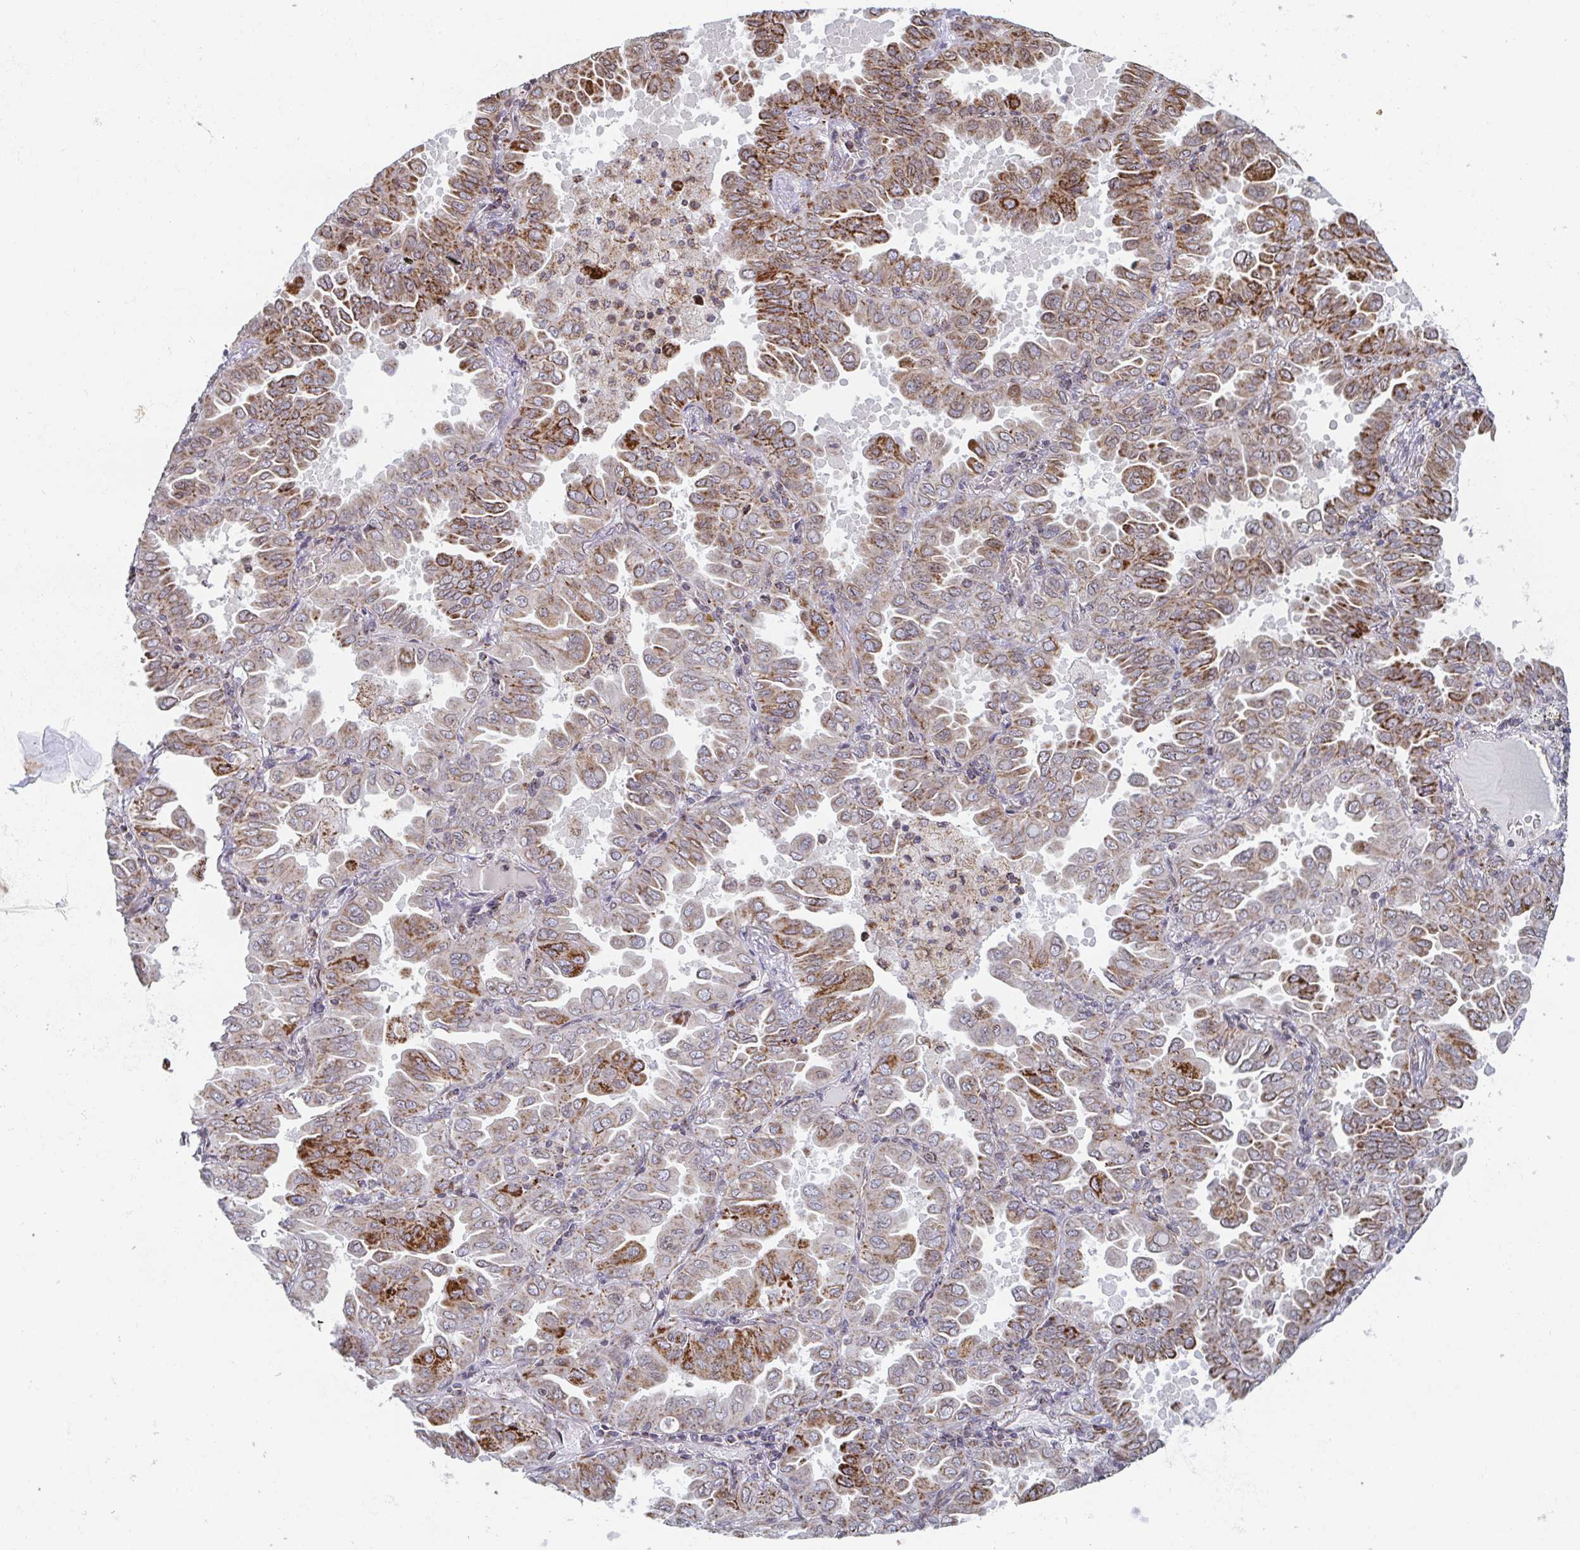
{"staining": {"intensity": "moderate", "quantity": ">75%", "location": "cytoplasmic/membranous"}, "tissue": "lung cancer", "cell_type": "Tumor cells", "image_type": "cancer", "snomed": [{"axis": "morphology", "description": "Adenocarcinoma, NOS"}, {"axis": "topography", "description": "Lung"}], "caption": "IHC of lung adenocarcinoma displays medium levels of moderate cytoplasmic/membranous positivity in about >75% of tumor cells.", "gene": "STARD8", "patient": {"sex": "male", "age": 64}}